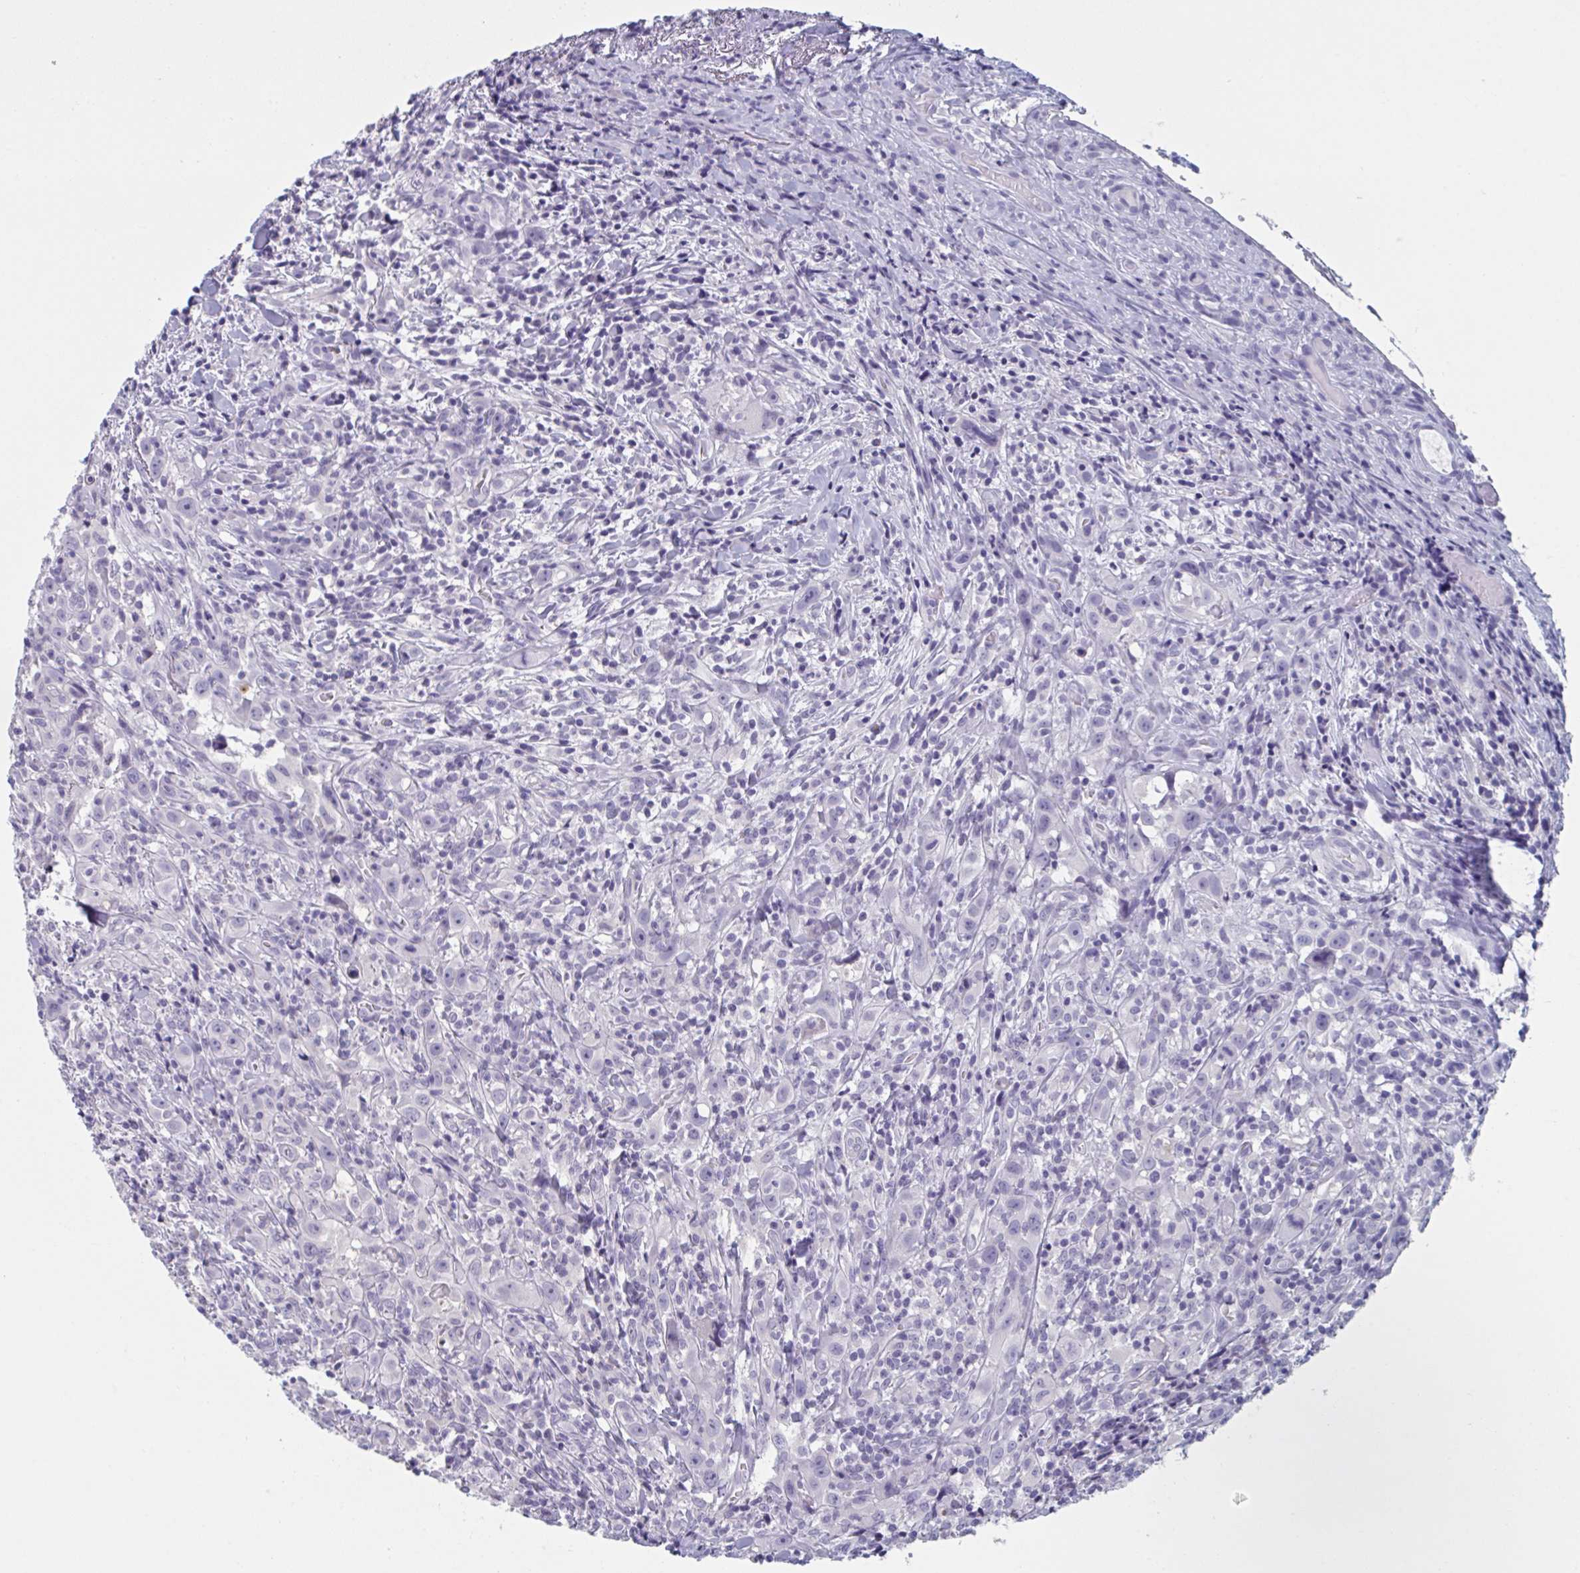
{"staining": {"intensity": "negative", "quantity": "none", "location": "none"}, "tissue": "head and neck cancer", "cell_type": "Tumor cells", "image_type": "cancer", "snomed": [{"axis": "morphology", "description": "Squamous cell carcinoma, NOS"}, {"axis": "topography", "description": "Head-Neck"}], "caption": "Immunohistochemistry of head and neck cancer (squamous cell carcinoma) displays no positivity in tumor cells. (IHC, brightfield microscopy, high magnification).", "gene": "NDUFC2", "patient": {"sex": "female", "age": 95}}